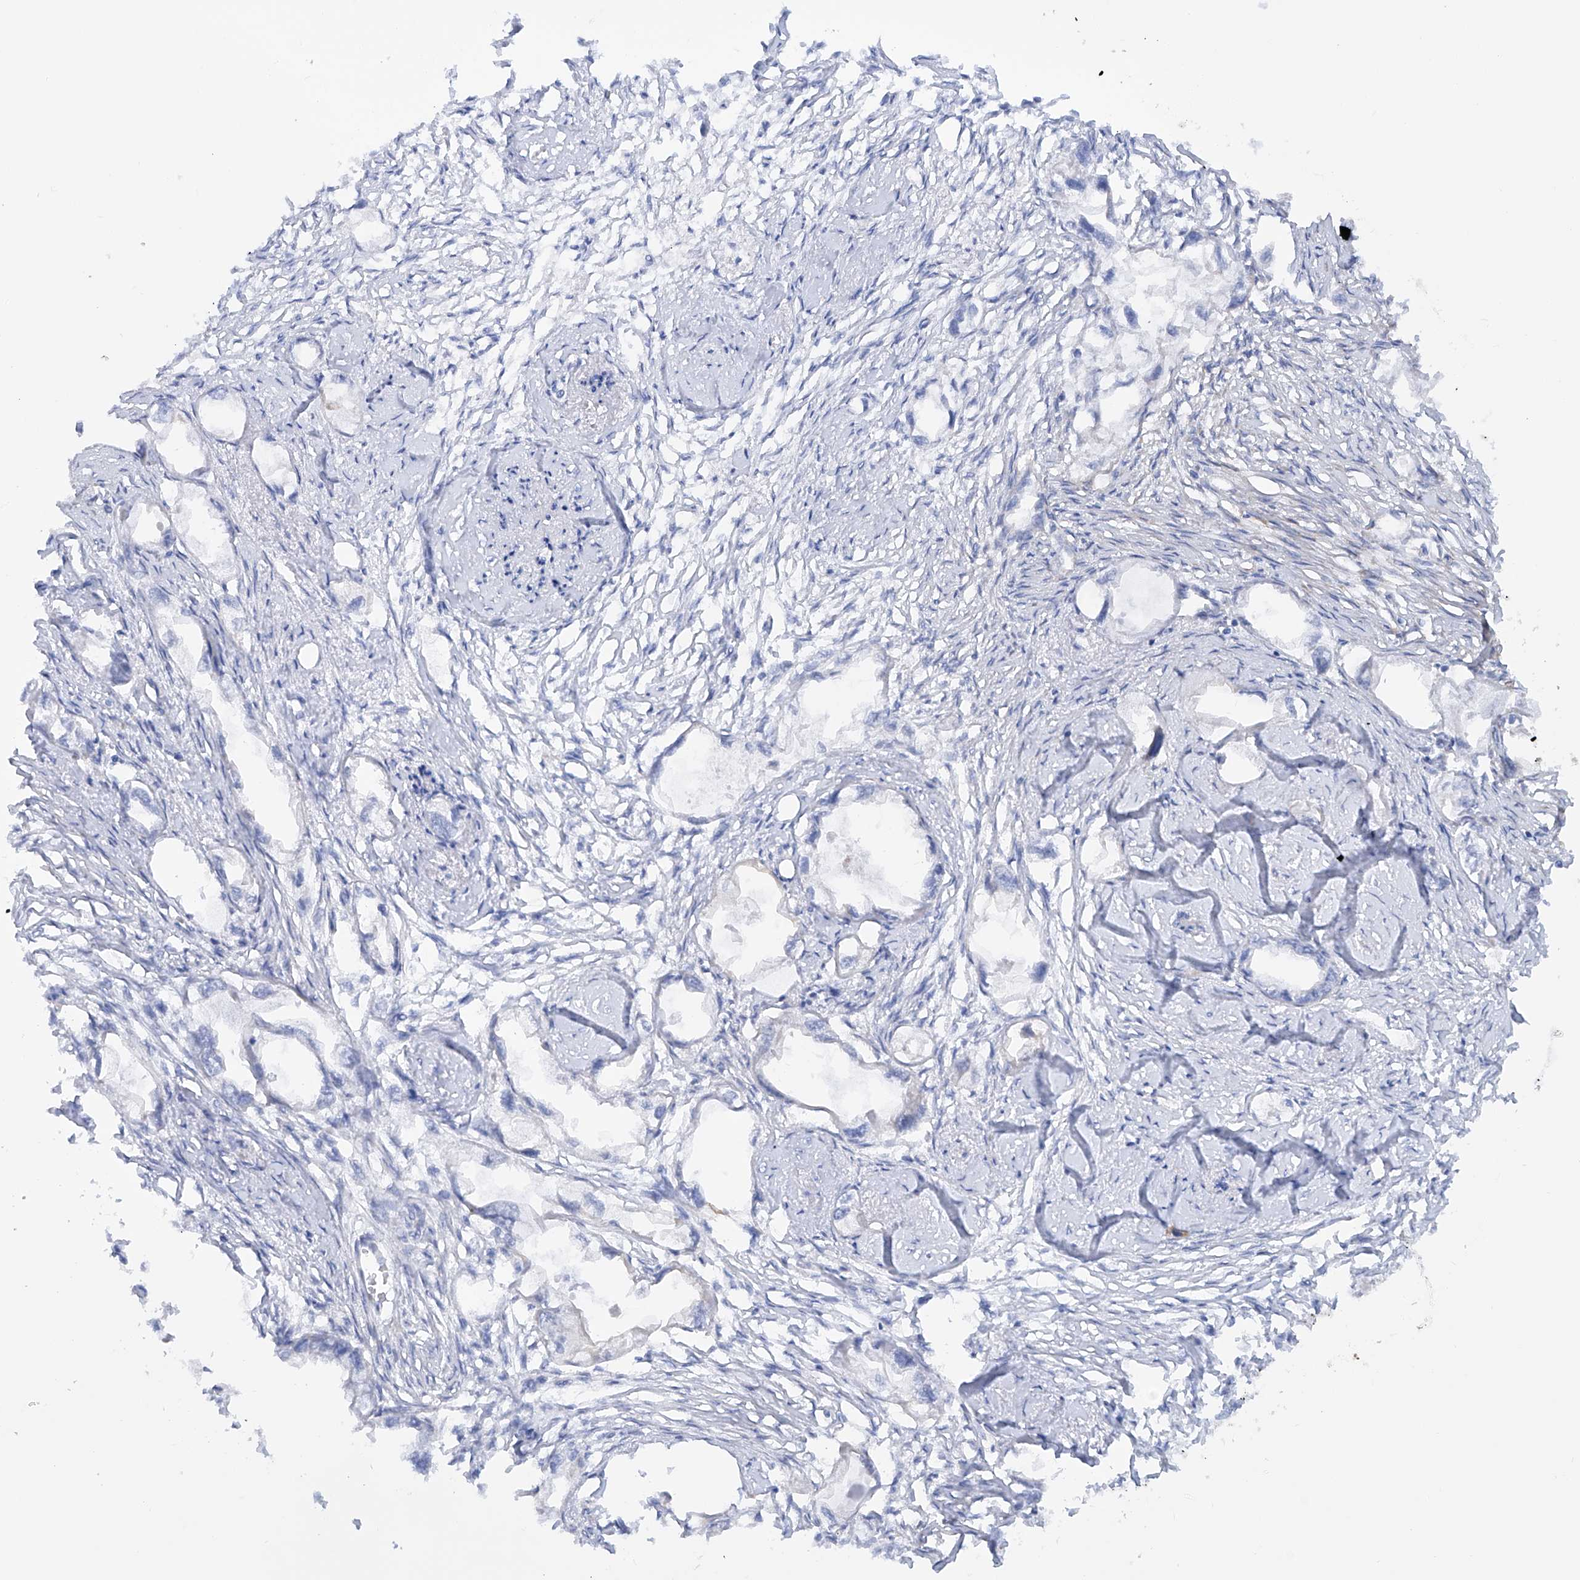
{"staining": {"intensity": "negative", "quantity": "none", "location": "none"}, "tissue": "endometrial cancer", "cell_type": "Tumor cells", "image_type": "cancer", "snomed": [{"axis": "morphology", "description": "Adenocarcinoma, NOS"}, {"axis": "morphology", "description": "Adenocarcinoma, metastatic, NOS"}, {"axis": "topography", "description": "Adipose tissue"}, {"axis": "topography", "description": "Endometrium"}], "caption": "Image shows no protein expression in tumor cells of endometrial cancer tissue.", "gene": "ZNF490", "patient": {"sex": "female", "age": 67}}